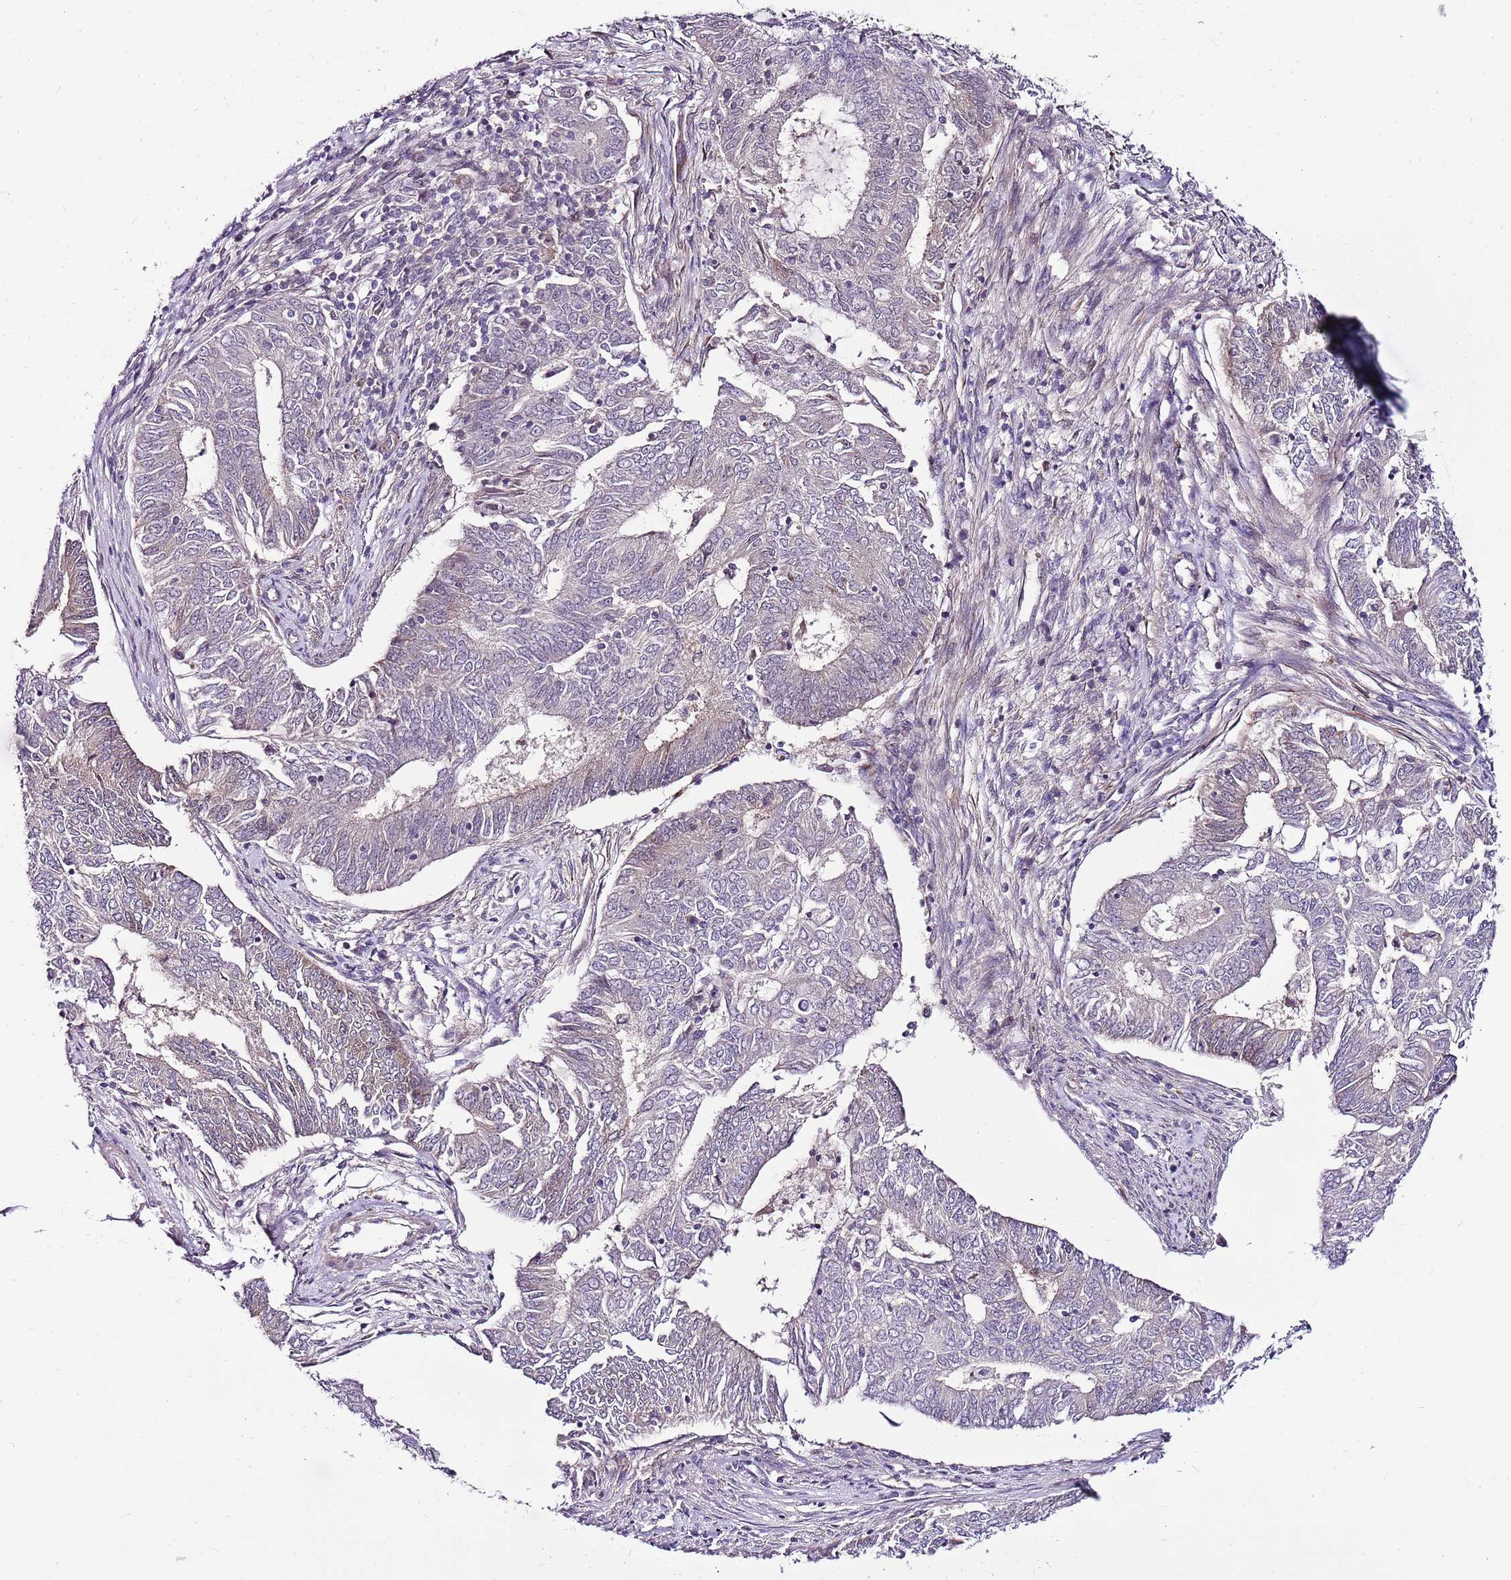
{"staining": {"intensity": "negative", "quantity": "none", "location": "none"}, "tissue": "endometrial cancer", "cell_type": "Tumor cells", "image_type": "cancer", "snomed": [{"axis": "morphology", "description": "Adenocarcinoma, NOS"}, {"axis": "topography", "description": "Endometrium"}], "caption": "A high-resolution histopathology image shows immunohistochemistry (IHC) staining of adenocarcinoma (endometrial), which exhibits no significant expression in tumor cells.", "gene": "POLE3", "patient": {"sex": "female", "age": 62}}